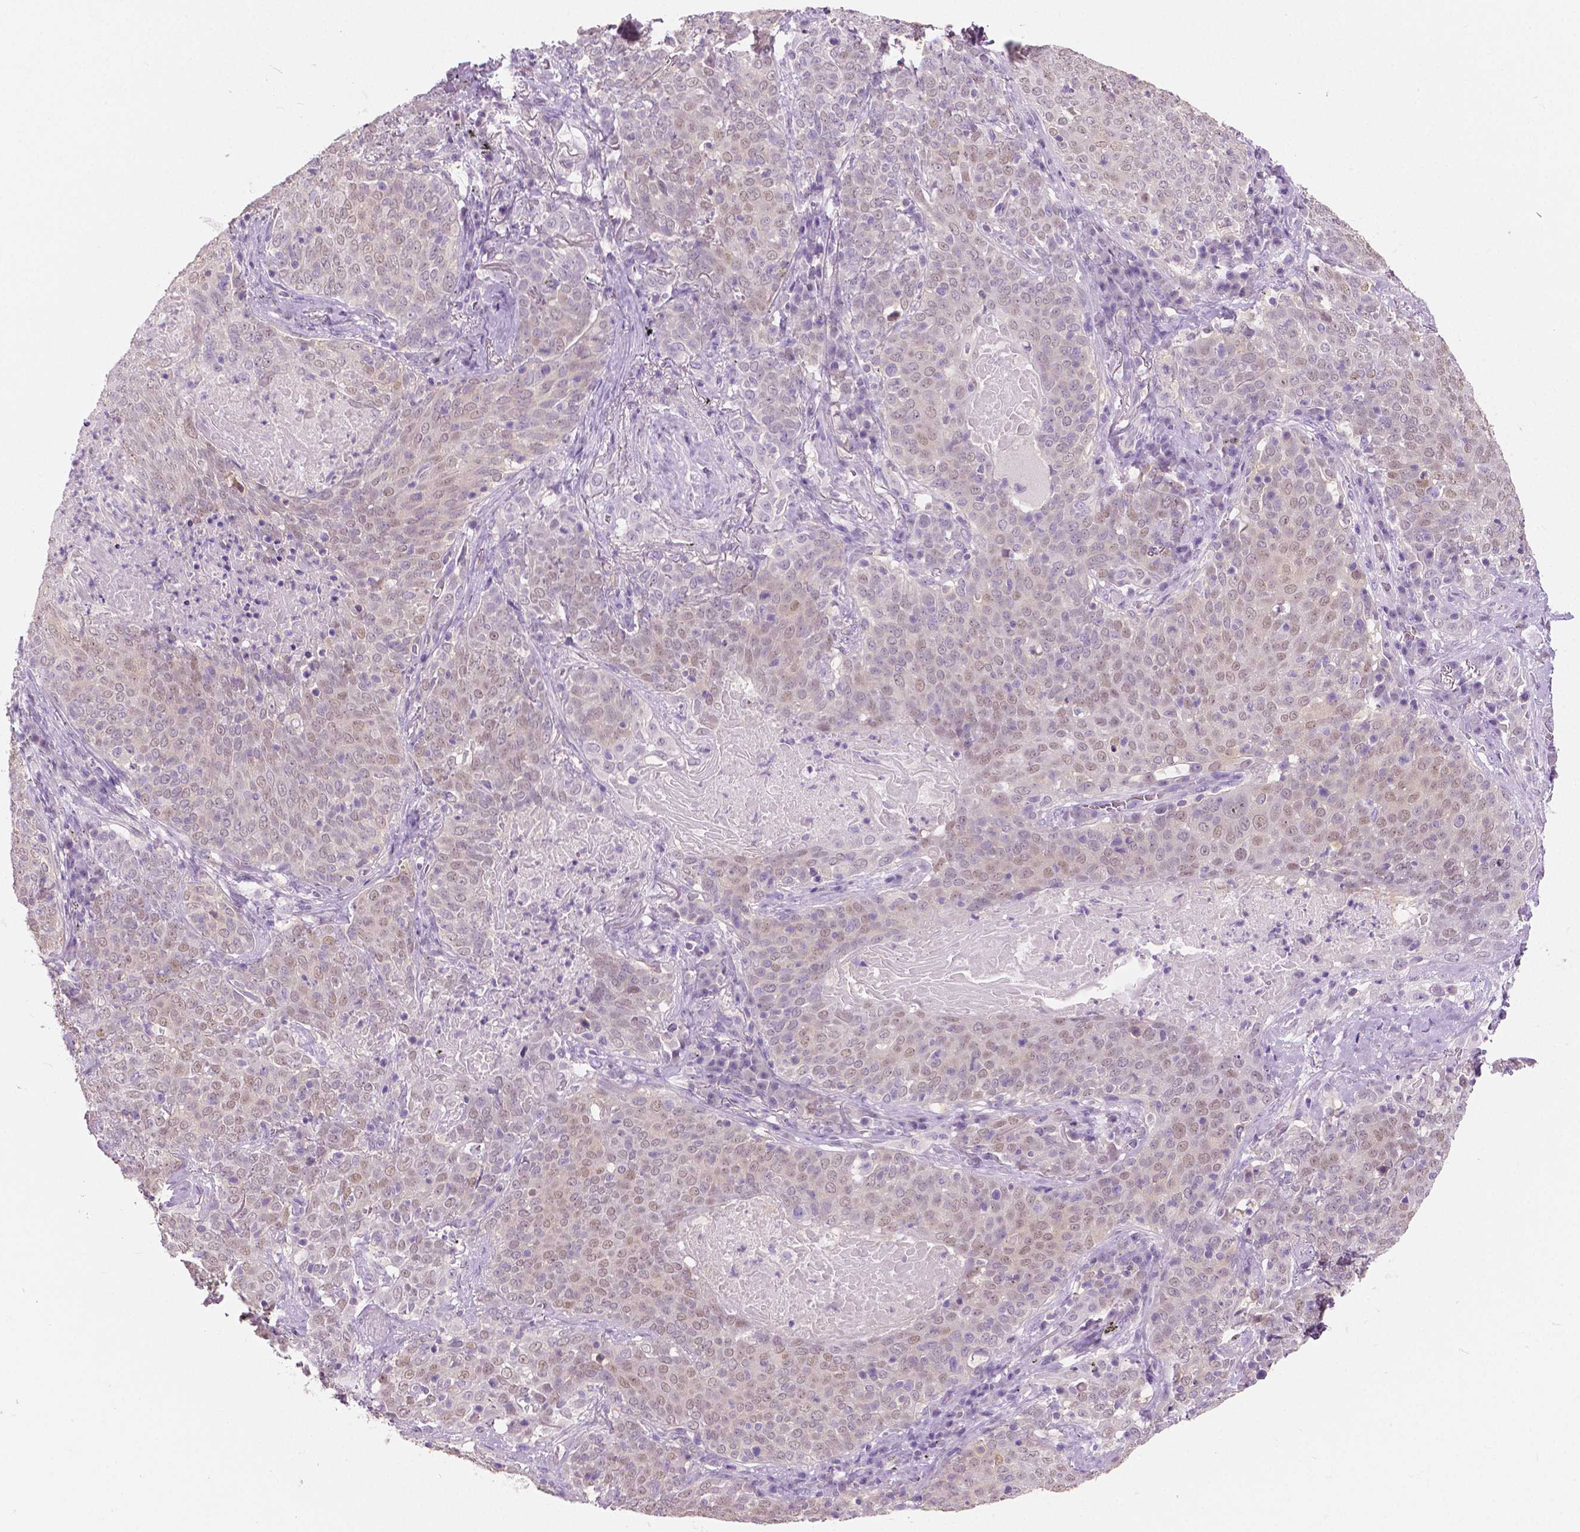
{"staining": {"intensity": "weak", "quantity": "25%-75%", "location": "nuclear"}, "tissue": "lung cancer", "cell_type": "Tumor cells", "image_type": "cancer", "snomed": [{"axis": "morphology", "description": "Squamous cell carcinoma, NOS"}, {"axis": "topography", "description": "Lung"}], "caption": "Immunohistochemistry photomicrograph of human lung squamous cell carcinoma stained for a protein (brown), which shows low levels of weak nuclear positivity in about 25%-75% of tumor cells.", "gene": "TKFC", "patient": {"sex": "male", "age": 82}}